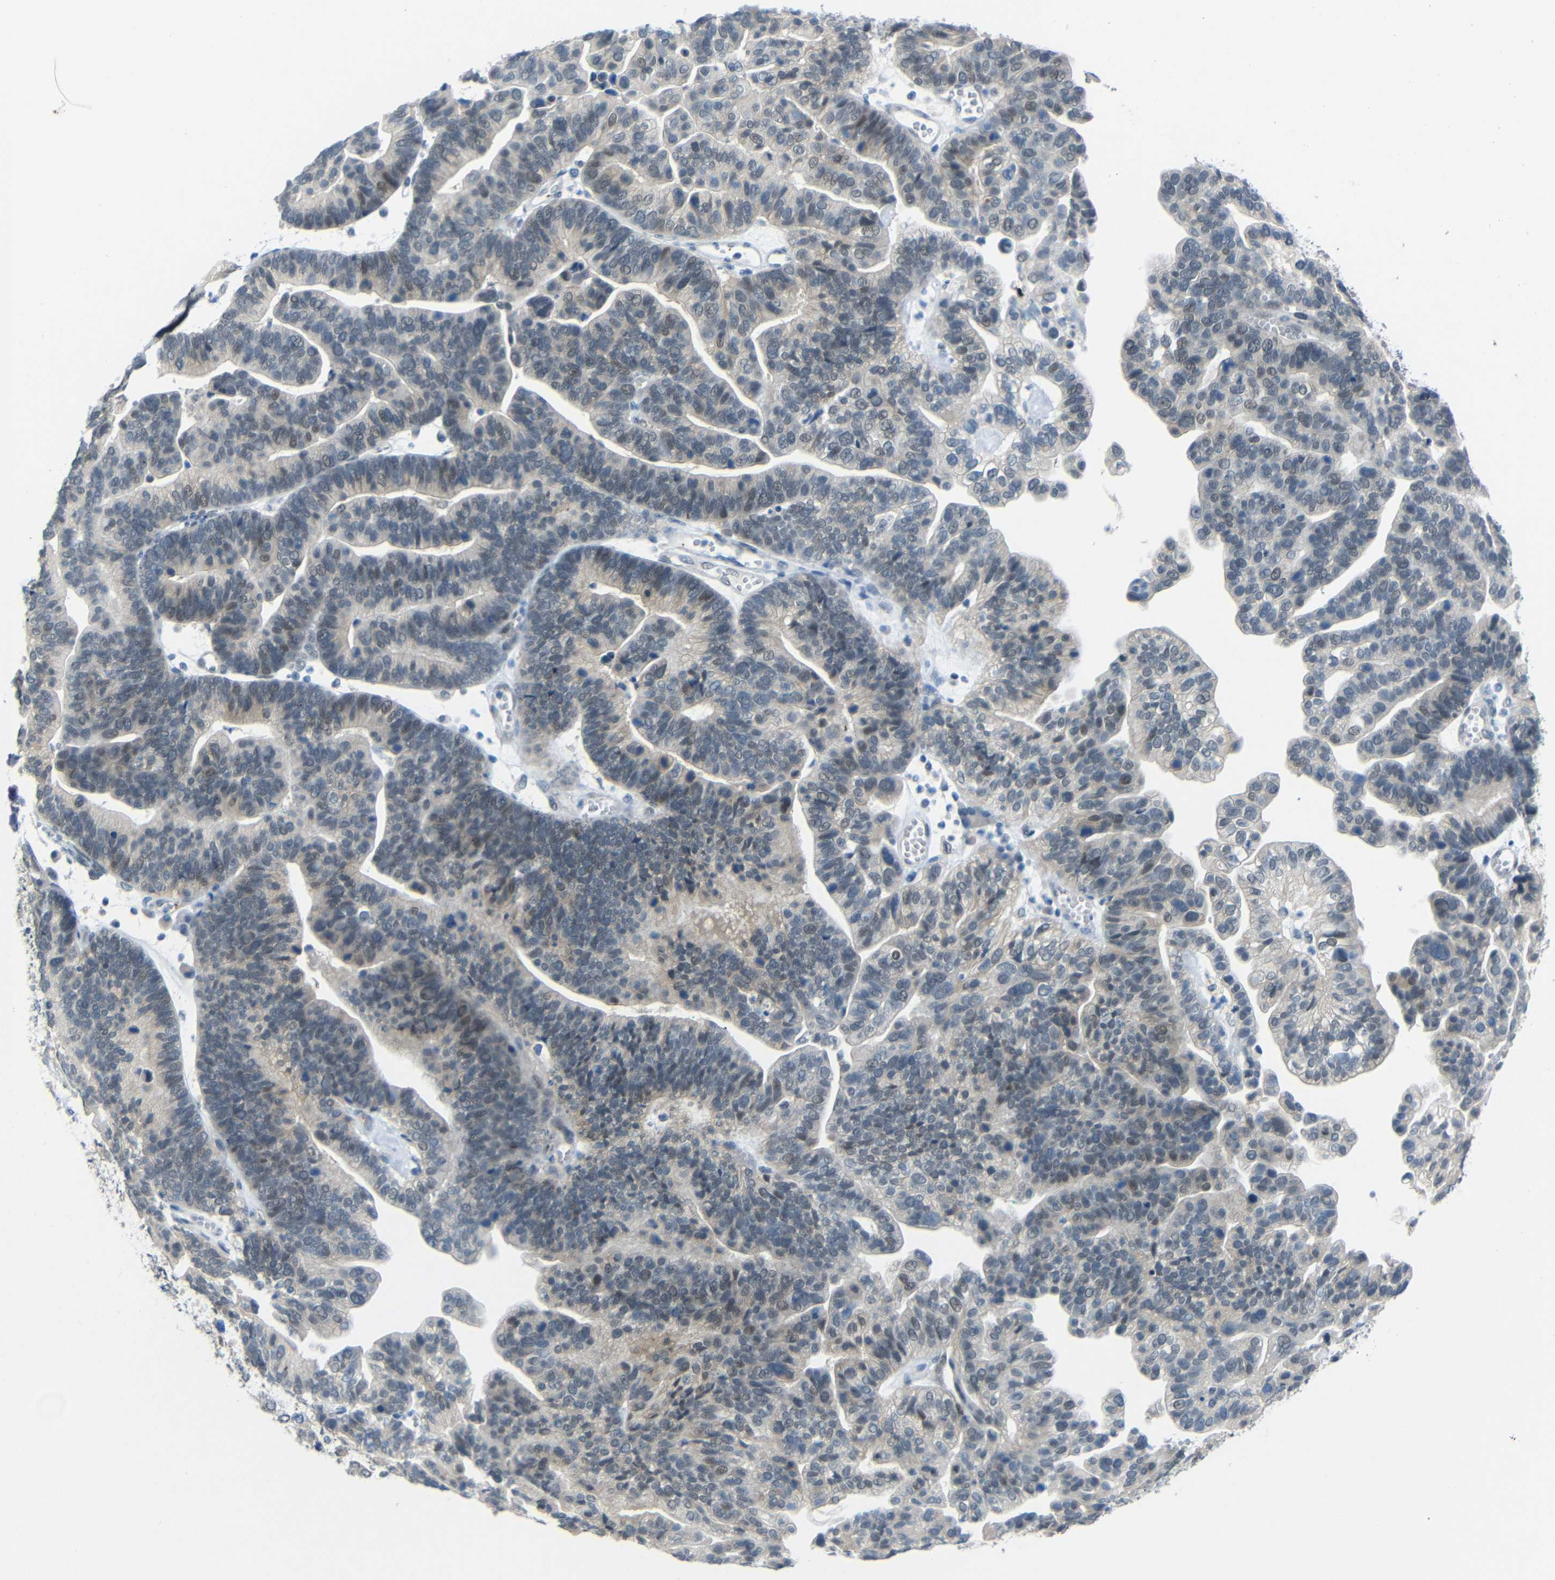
{"staining": {"intensity": "weak", "quantity": "<25%", "location": "nuclear"}, "tissue": "ovarian cancer", "cell_type": "Tumor cells", "image_type": "cancer", "snomed": [{"axis": "morphology", "description": "Cystadenocarcinoma, serous, NOS"}, {"axis": "topography", "description": "Ovary"}], "caption": "Histopathology image shows no significant protein staining in tumor cells of serous cystadenocarcinoma (ovarian). (Immunohistochemistry, brightfield microscopy, high magnification).", "gene": "GPR158", "patient": {"sex": "female", "age": 56}}